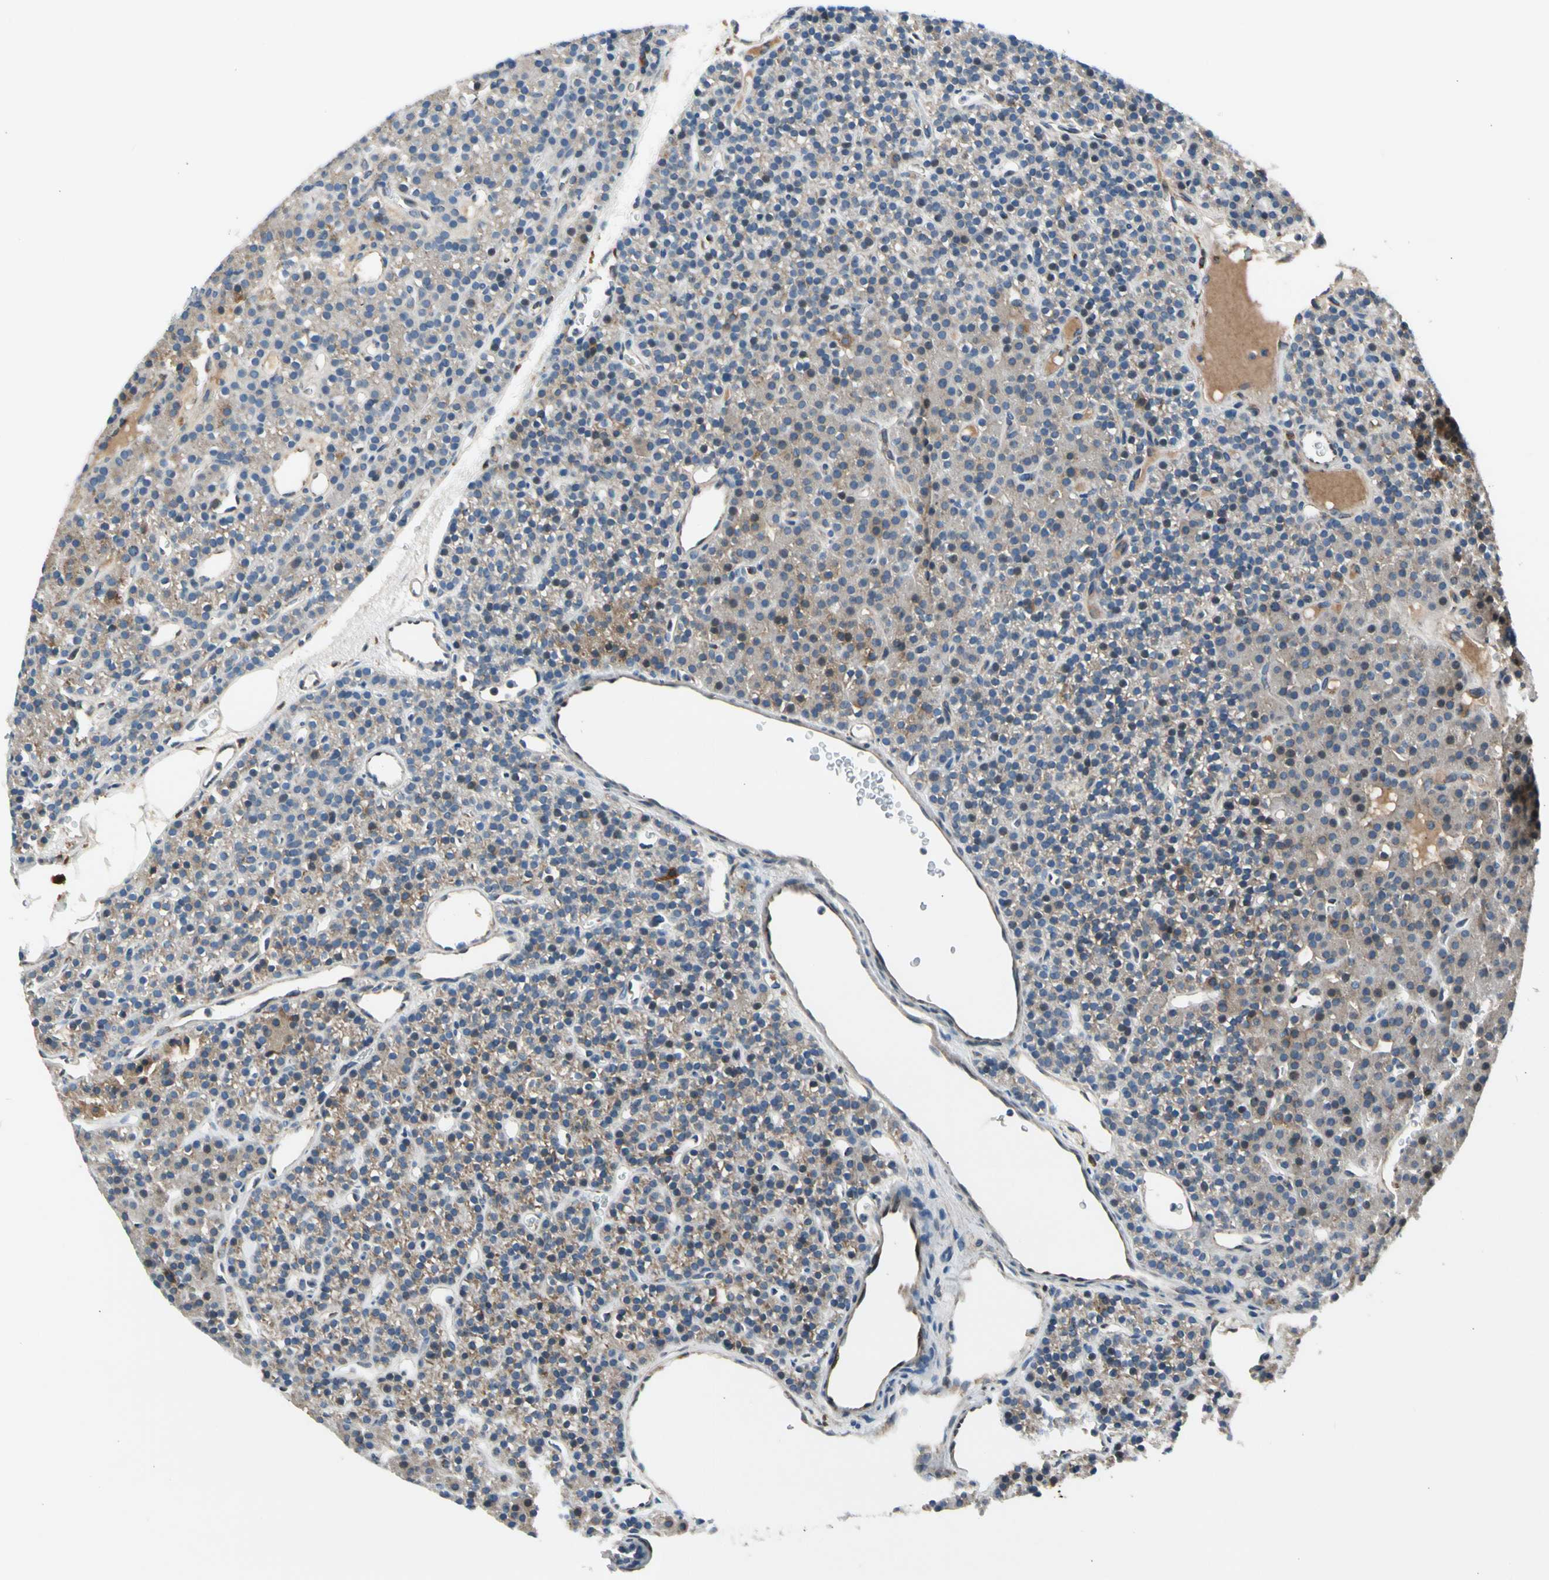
{"staining": {"intensity": "moderate", "quantity": ">75%", "location": "cytoplasmic/membranous"}, "tissue": "parathyroid gland", "cell_type": "Glandular cells", "image_type": "normal", "snomed": [{"axis": "morphology", "description": "Normal tissue, NOS"}, {"axis": "morphology", "description": "Hyperplasia, NOS"}, {"axis": "topography", "description": "Parathyroid gland"}], "caption": "Unremarkable parathyroid gland was stained to show a protein in brown. There is medium levels of moderate cytoplasmic/membranous staining in approximately >75% of glandular cells. Nuclei are stained in blue.", "gene": "NPHP3", "patient": {"sex": "male", "age": 44}}